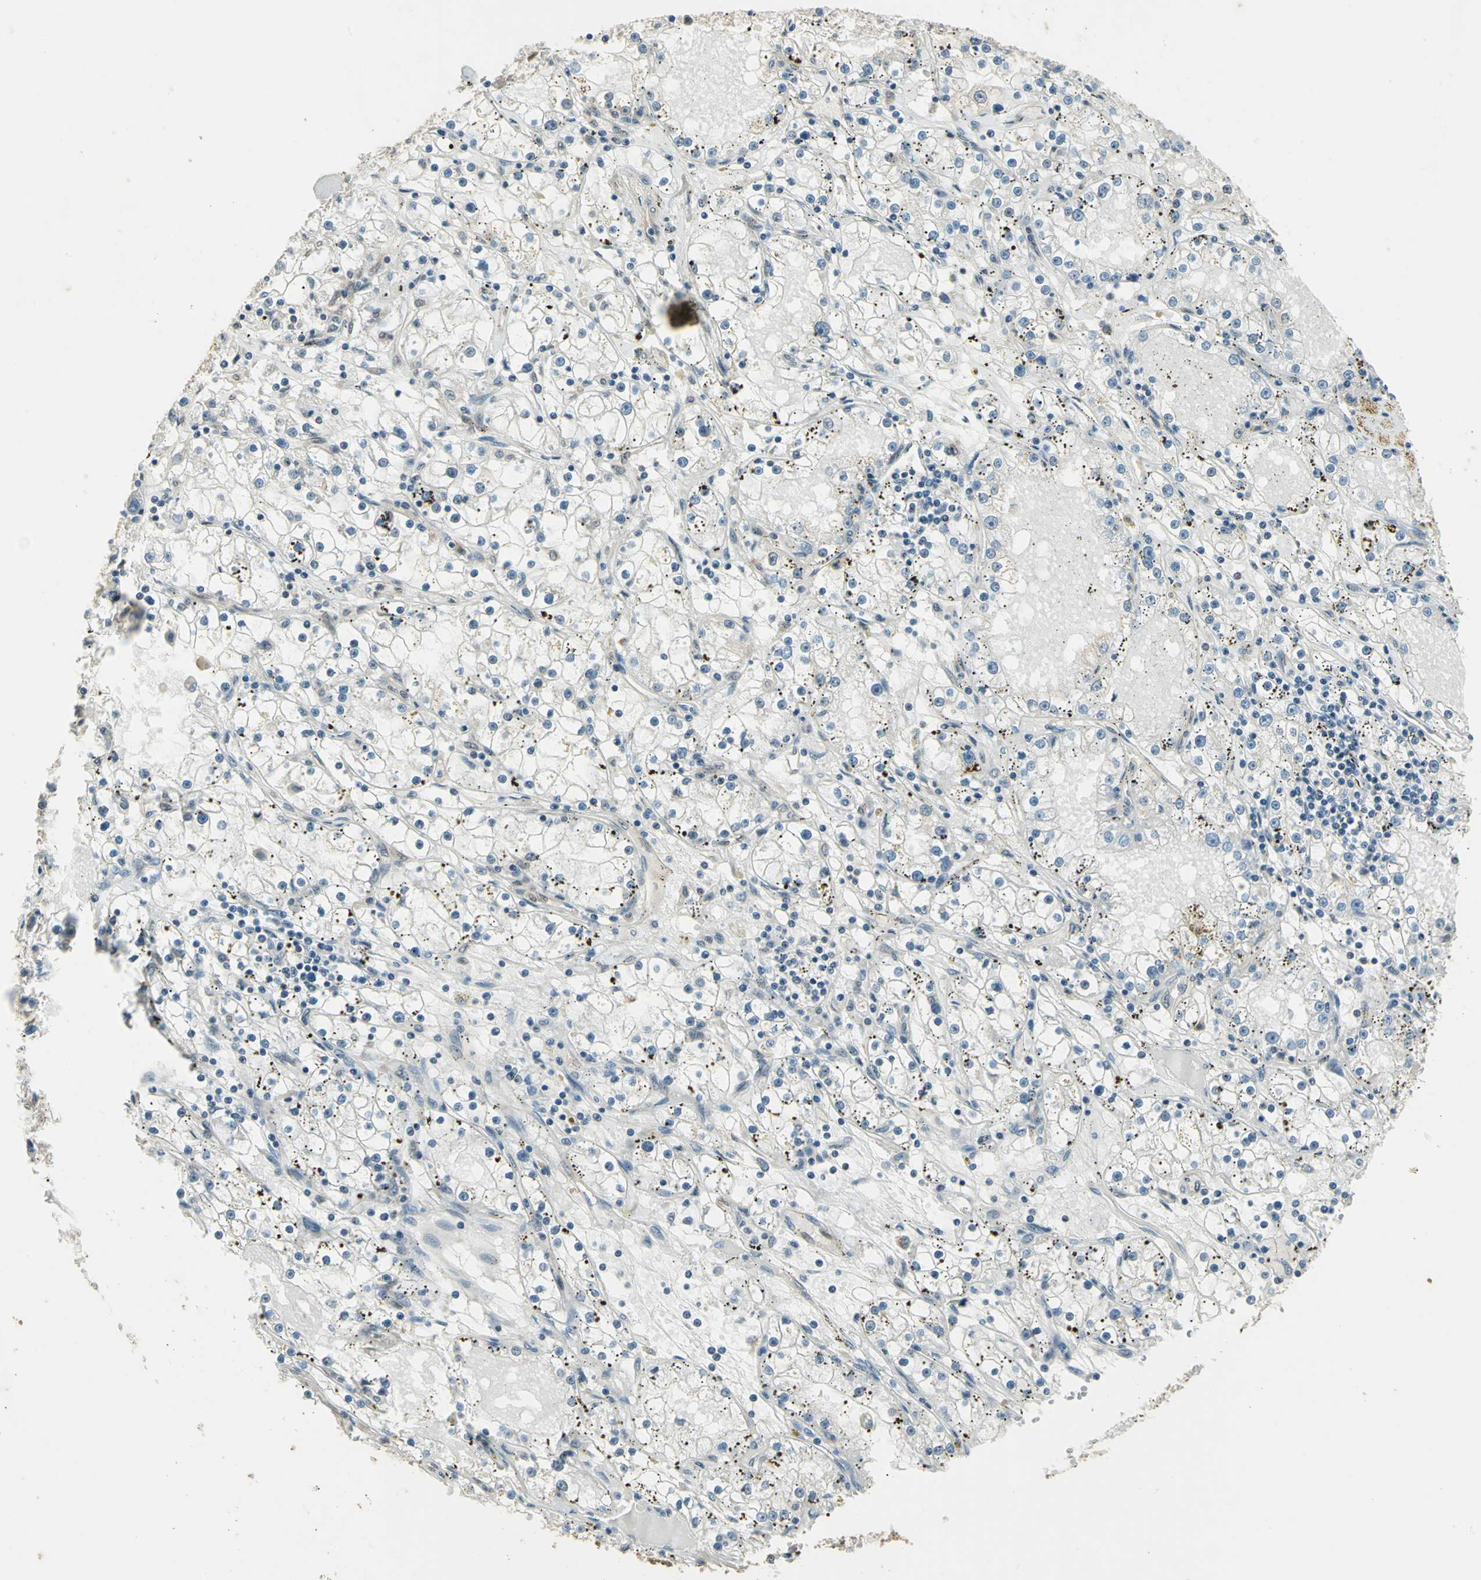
{"staining": {"intensity": "negative", "quantity": "none", "location": "none"}, "tissue": "renal cancer", "cell_type": "Tumor cells", "image_type": "cancer", "snomed": [{"axis": "morphology", "description": "Adenocarcinoma, NOS"}, {"axis": "topography", "description": "Kidney"}], "caption": "Immunohistochemistry image of neoplastic tissue: human renal cancer (adenocarcinoma) stained with DAB exhibits no significant protein staining in tumor cells.", "gene": "PSMC3", "patient": {"sex": "male", "age": 56}}